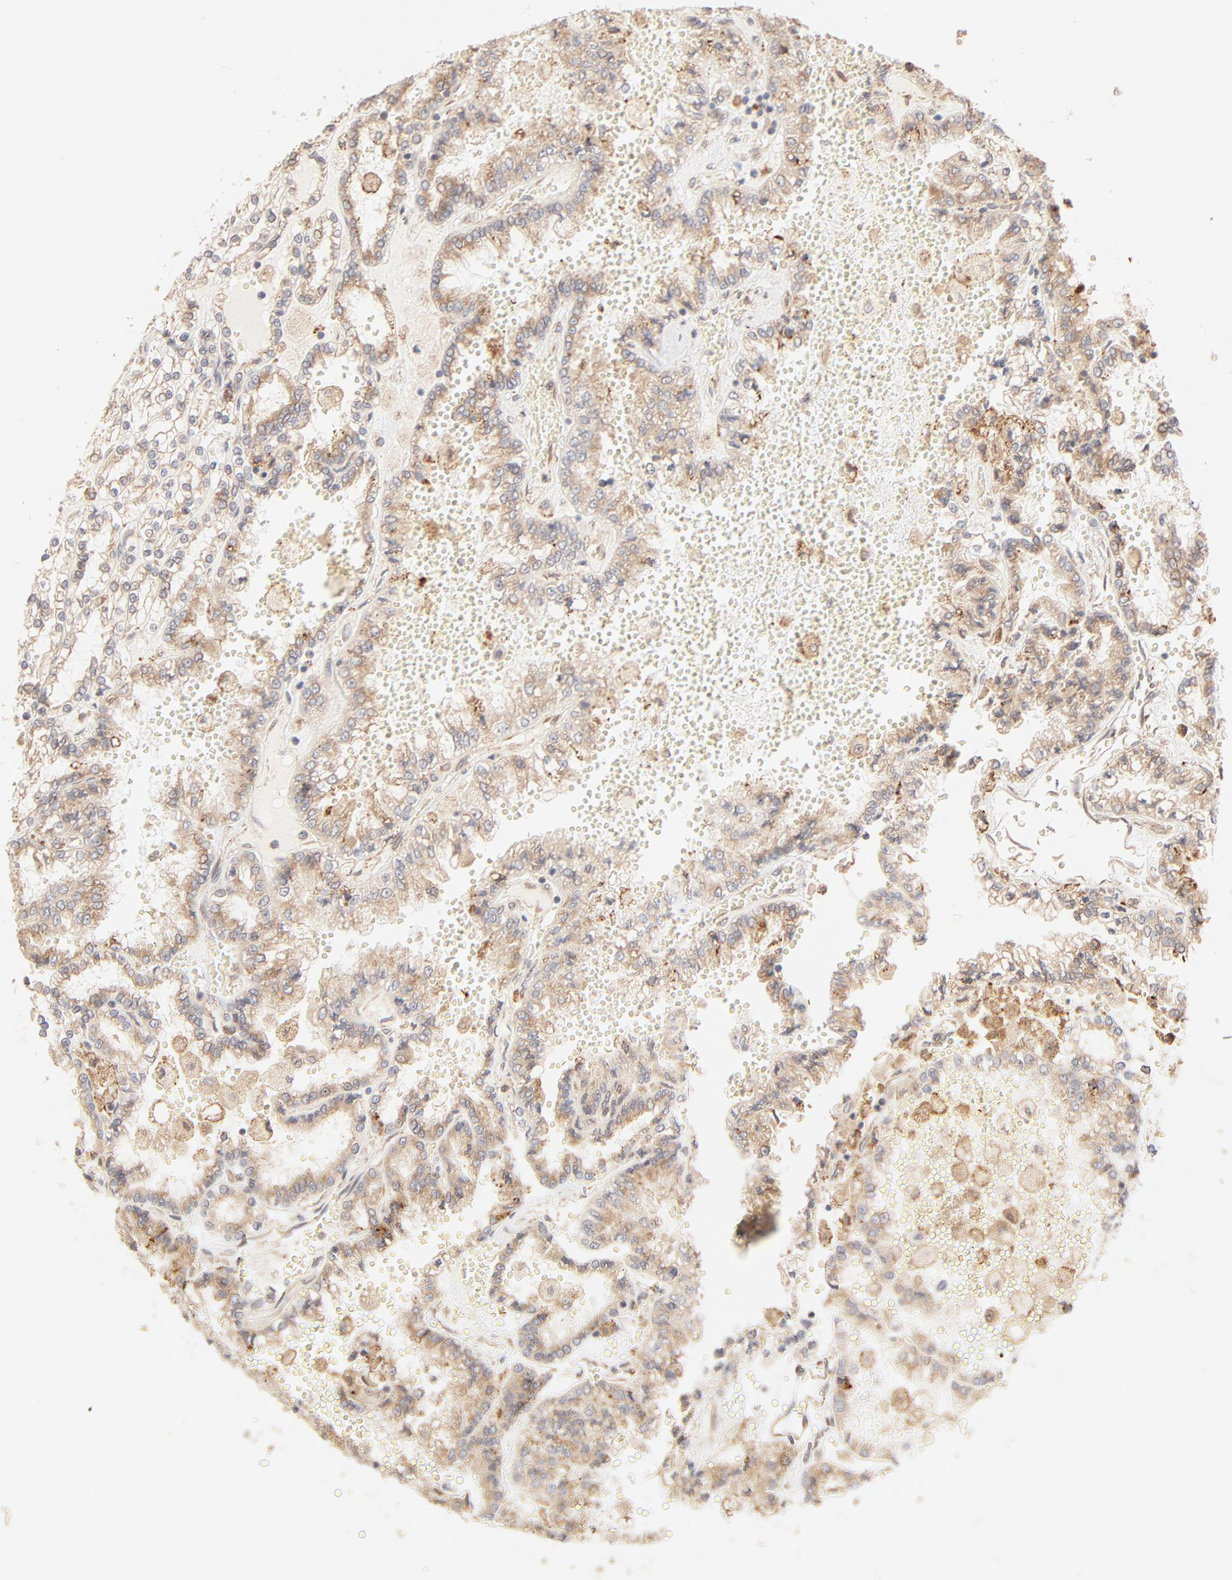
{"staining": {"intensity": "moderate", "quantity": ">75%", "location": "cytoplasmic/membranous"}, "tissue": "renal cancer", "cell_type": "Tumor cells", "image_type": "cancer", "snomed": [{"axis": "morphology", "description": "Adenocarcinoma, NOS"}, {"axis": "topography", "description": "Kidney"}], "caption": "A brown stain shows moderate cytoplasmic/membranous staining of a protein in renal cancer tumor cells.", "gene": "PARP12", "patient": {"sex": "female", "age": 56}}